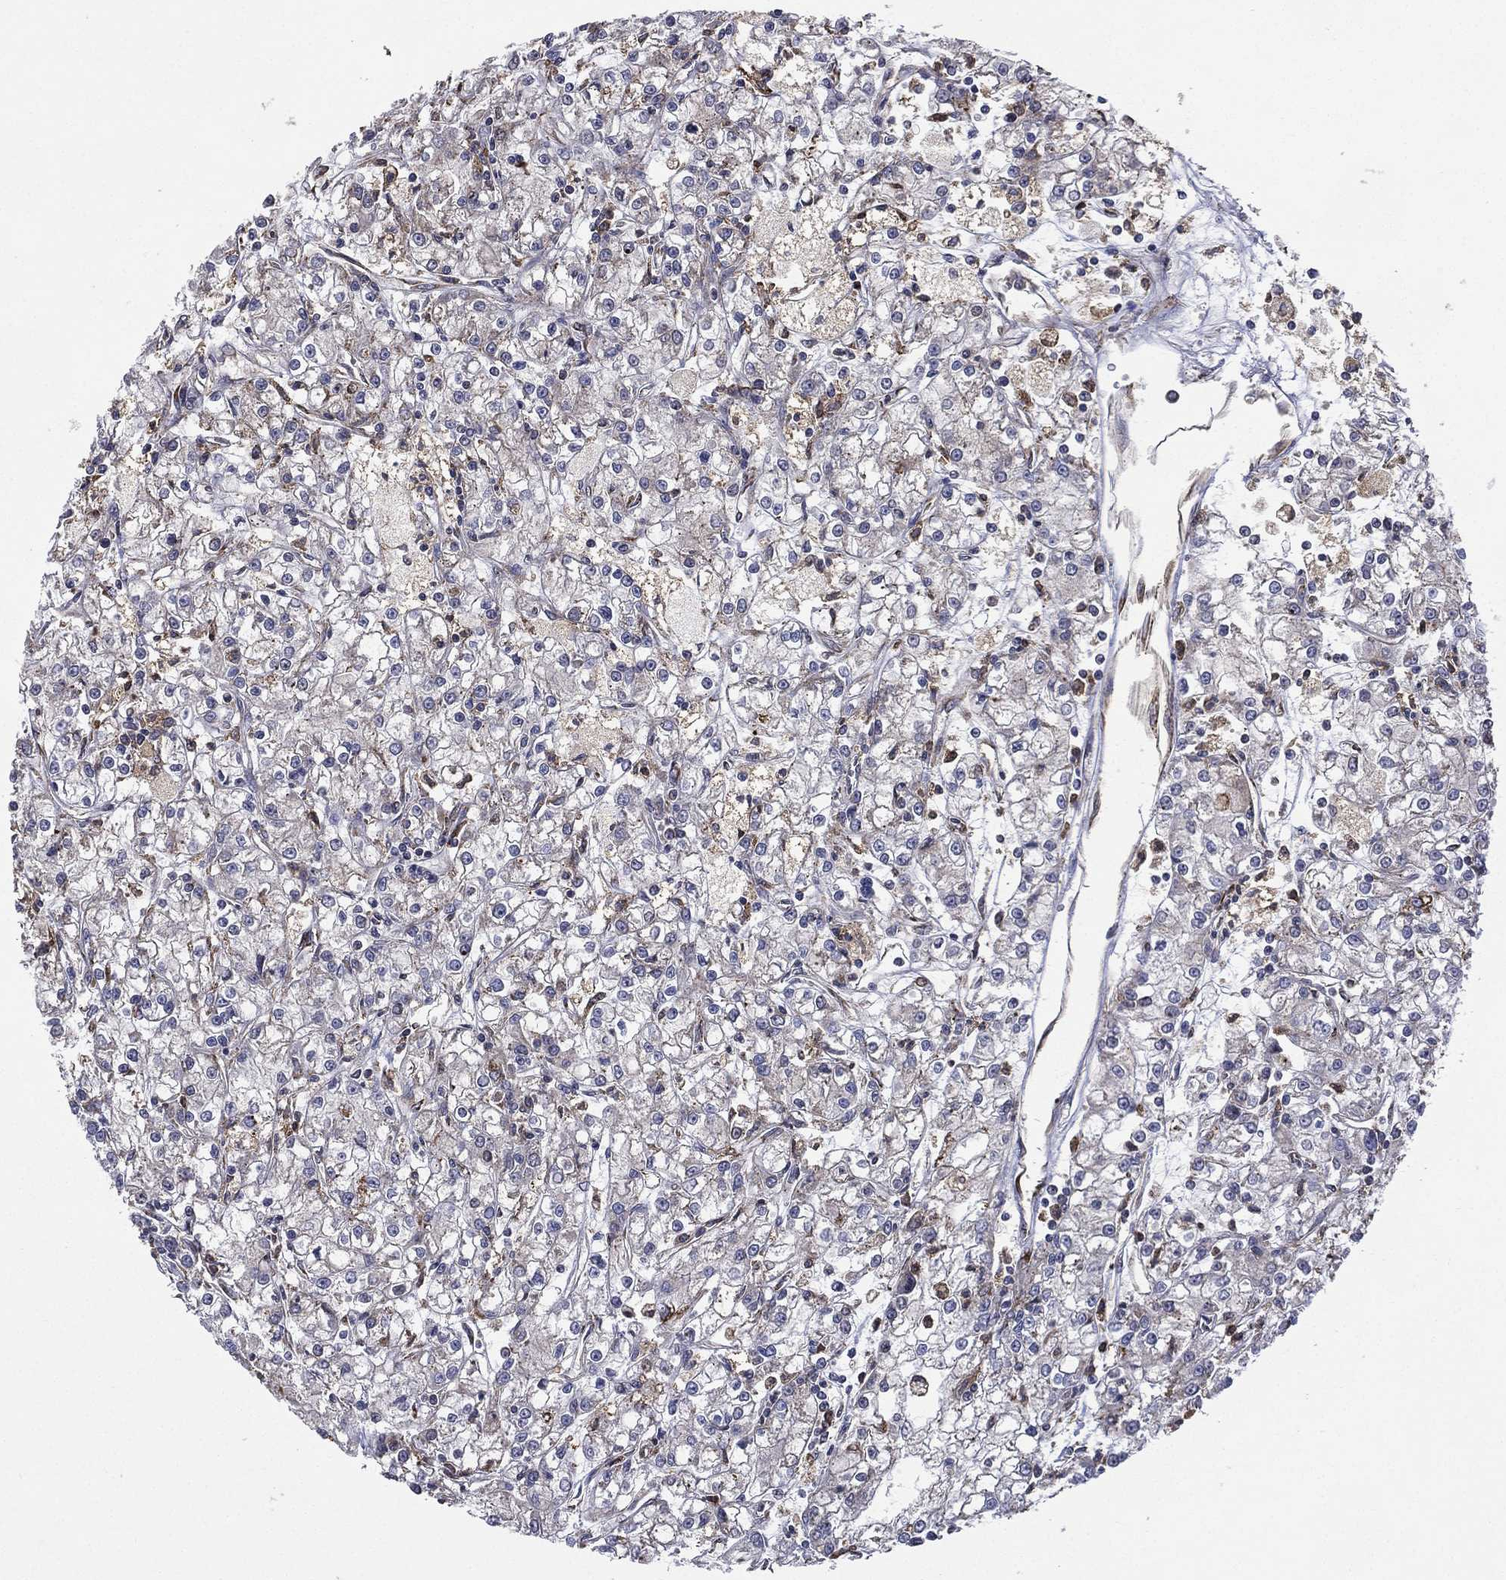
{"staining": {"intensity": "negative", "quantity": "none", "location": "none"}, "tissue": "renal cancer", "cell_type": "Tumor cells", "image_type": "cancer", "snomed": [{"axis": "morphology", "description": "Adenocarcinoma, NOS"}, {"axis": "topography", "description": "Kidney"}], "caption": "This micrograph is of adenocarcinoma (renal) stained with IHC to label a protein in brown with the nuclei are counter-stained blue. There is no expression in tumor cells.", "gene": "C20orf96", "patient": {"sex": "female", "age": 59}}